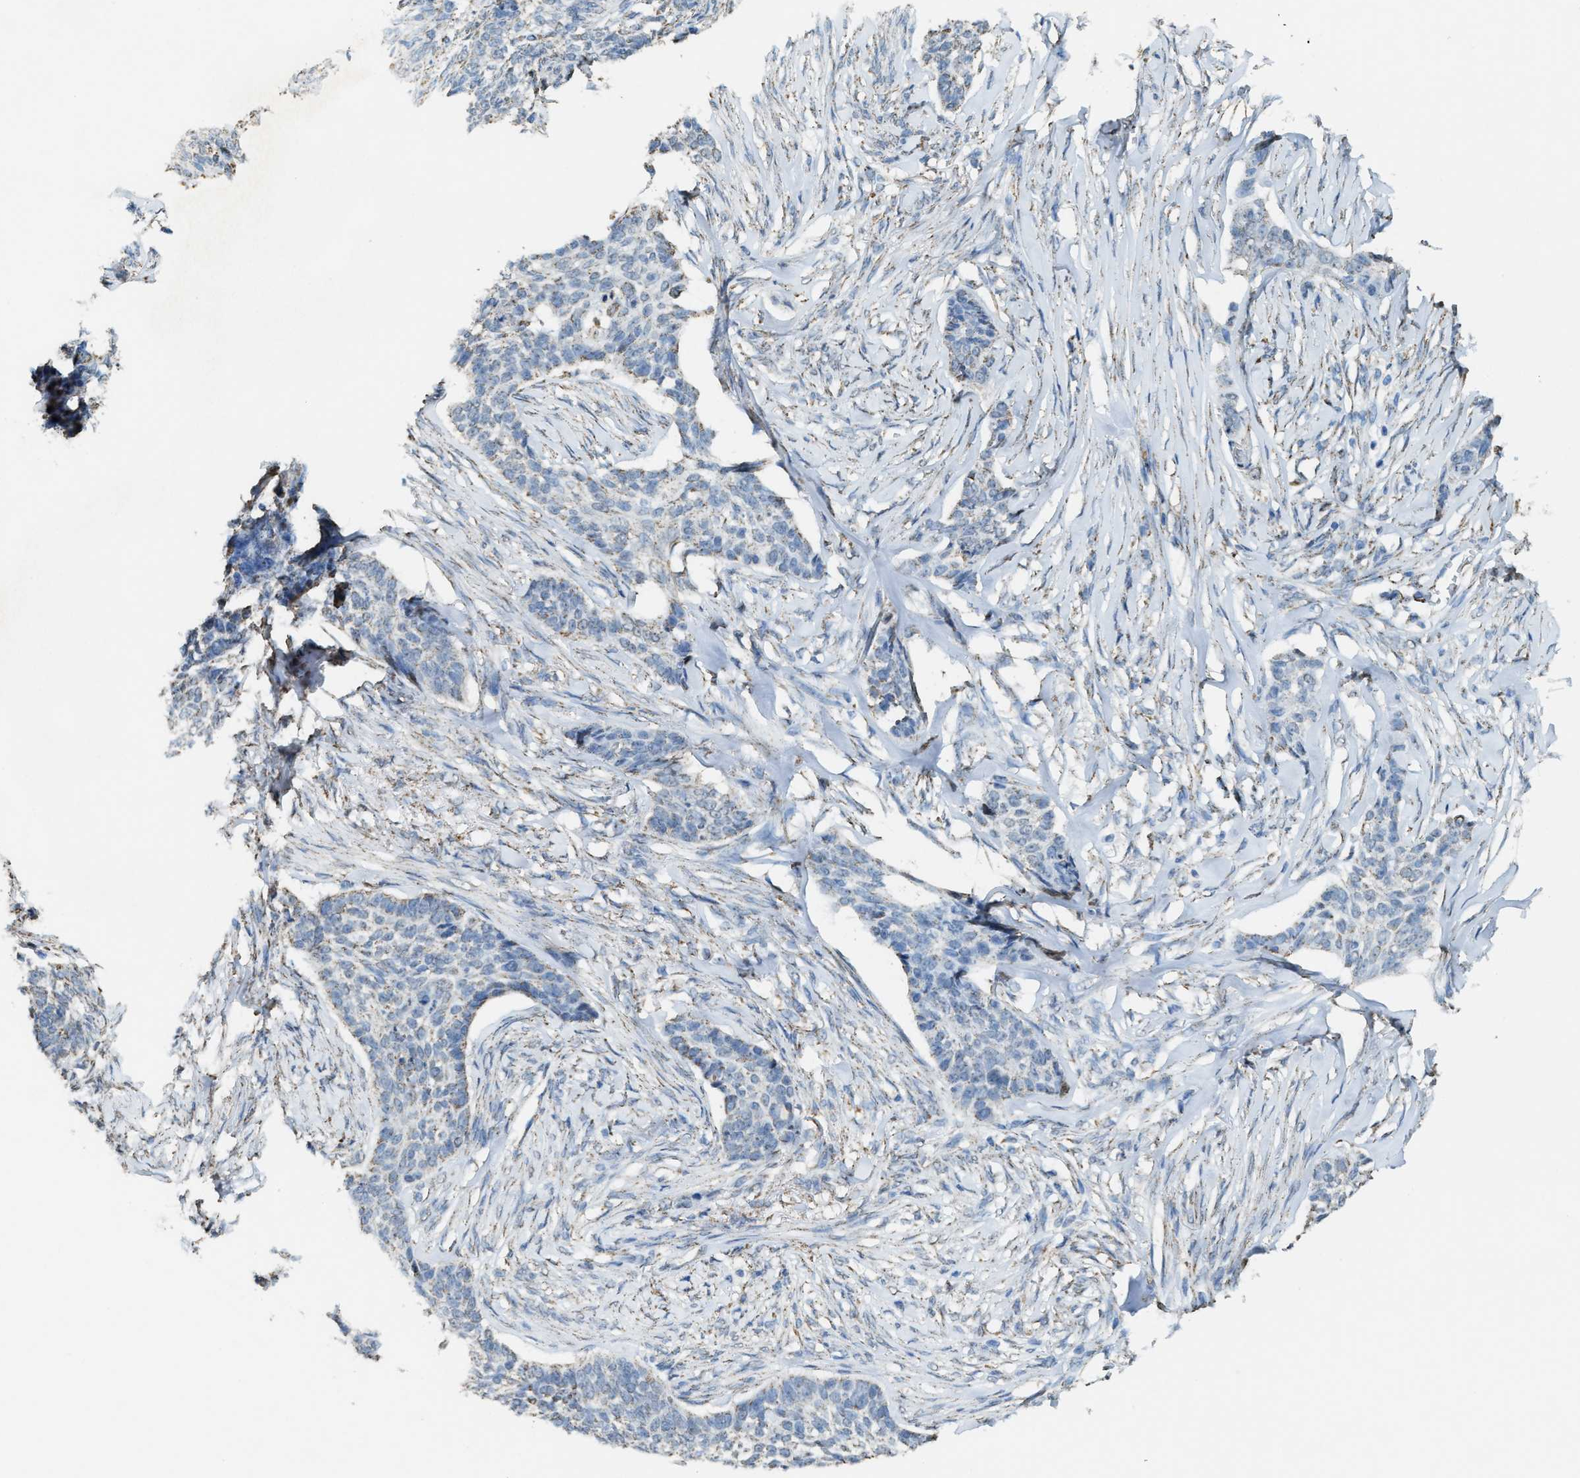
{"staining": {"intensity": "weak", "quantity": "25%-75%", "location": "cytoplasmic/membranous,nuclear"}, "tissue": "skin cancer", "cell_type": "Tumor cells", "image_type": "cancer", "snomed": [{"axis": "morphology", "description": "Basal cell carcinoma"}, {"axis": "topography", "description": "Skin"}], "caption": "Immunohistochemical staining of human skin cancer (basal cell carcinoma) exhibits low levels of weak cytoplasmic/membranous and nuclear expression in approximately 25%-75% of tumor cells.", "gene": "HIBADH", "patient": {"sex": "male", "age": 85}}